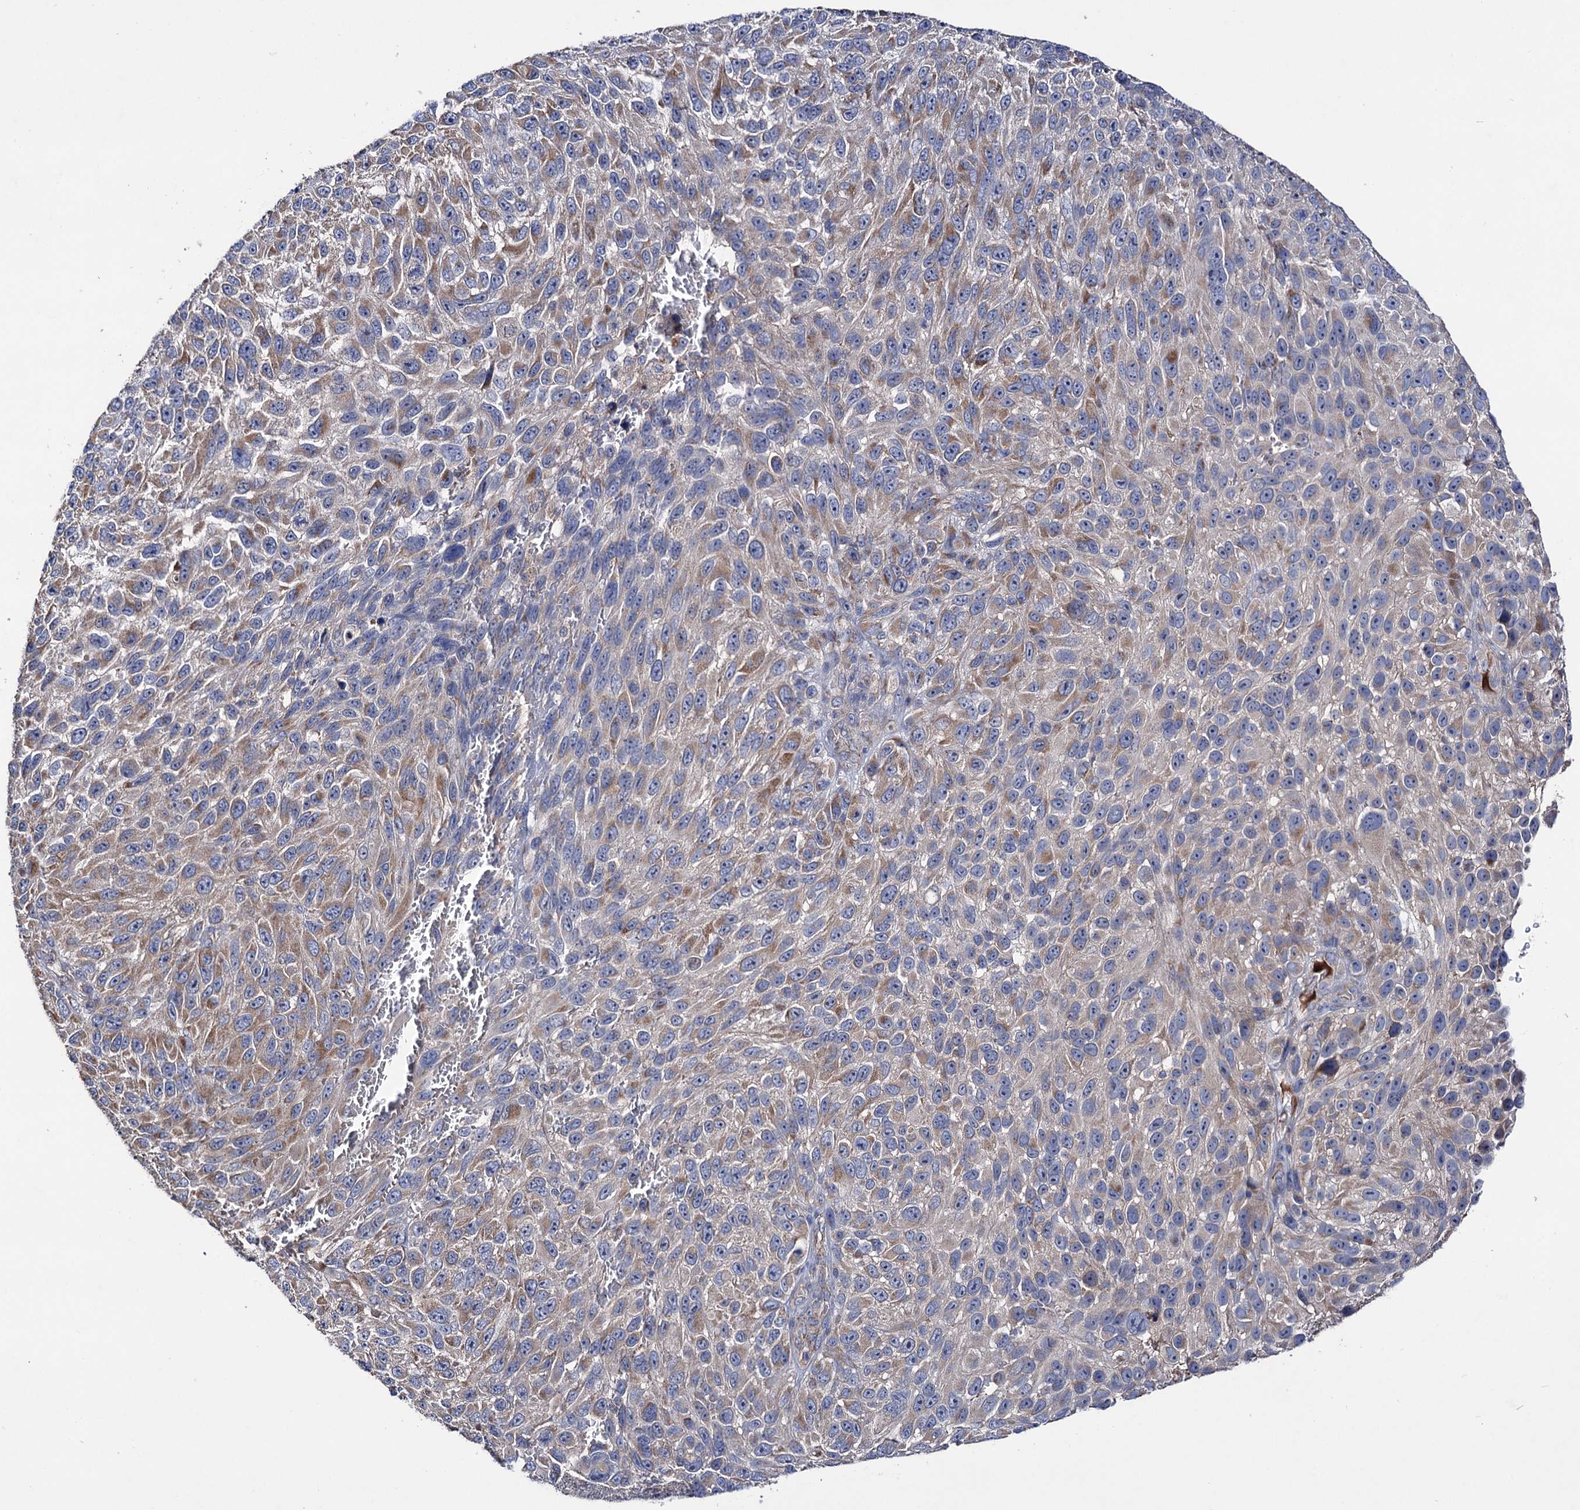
{"staining": {"intensity": "moderate", "quantity": "25%-75%", "location": "cytoplasmic/membranous"}, "tissue": "melanoma", "cell_type": "Tumor cells", "image_type": "cancer", "snomed": [{"axis": "morphology", "description": "Normal tissue, NOS"}, {"axis": "morphology", "description": "Malignant melanoma, NOS"}, {"axis": "topography", "description": "Skin"}], "caption": "This micrograph displays IHC staining of human melanoma, with medium moderate cytoplasmic/membranous staining in about 25%-75% of tumor cells.", "gene": "CLPB", "patient": {"sex": "female", "age": 96}}